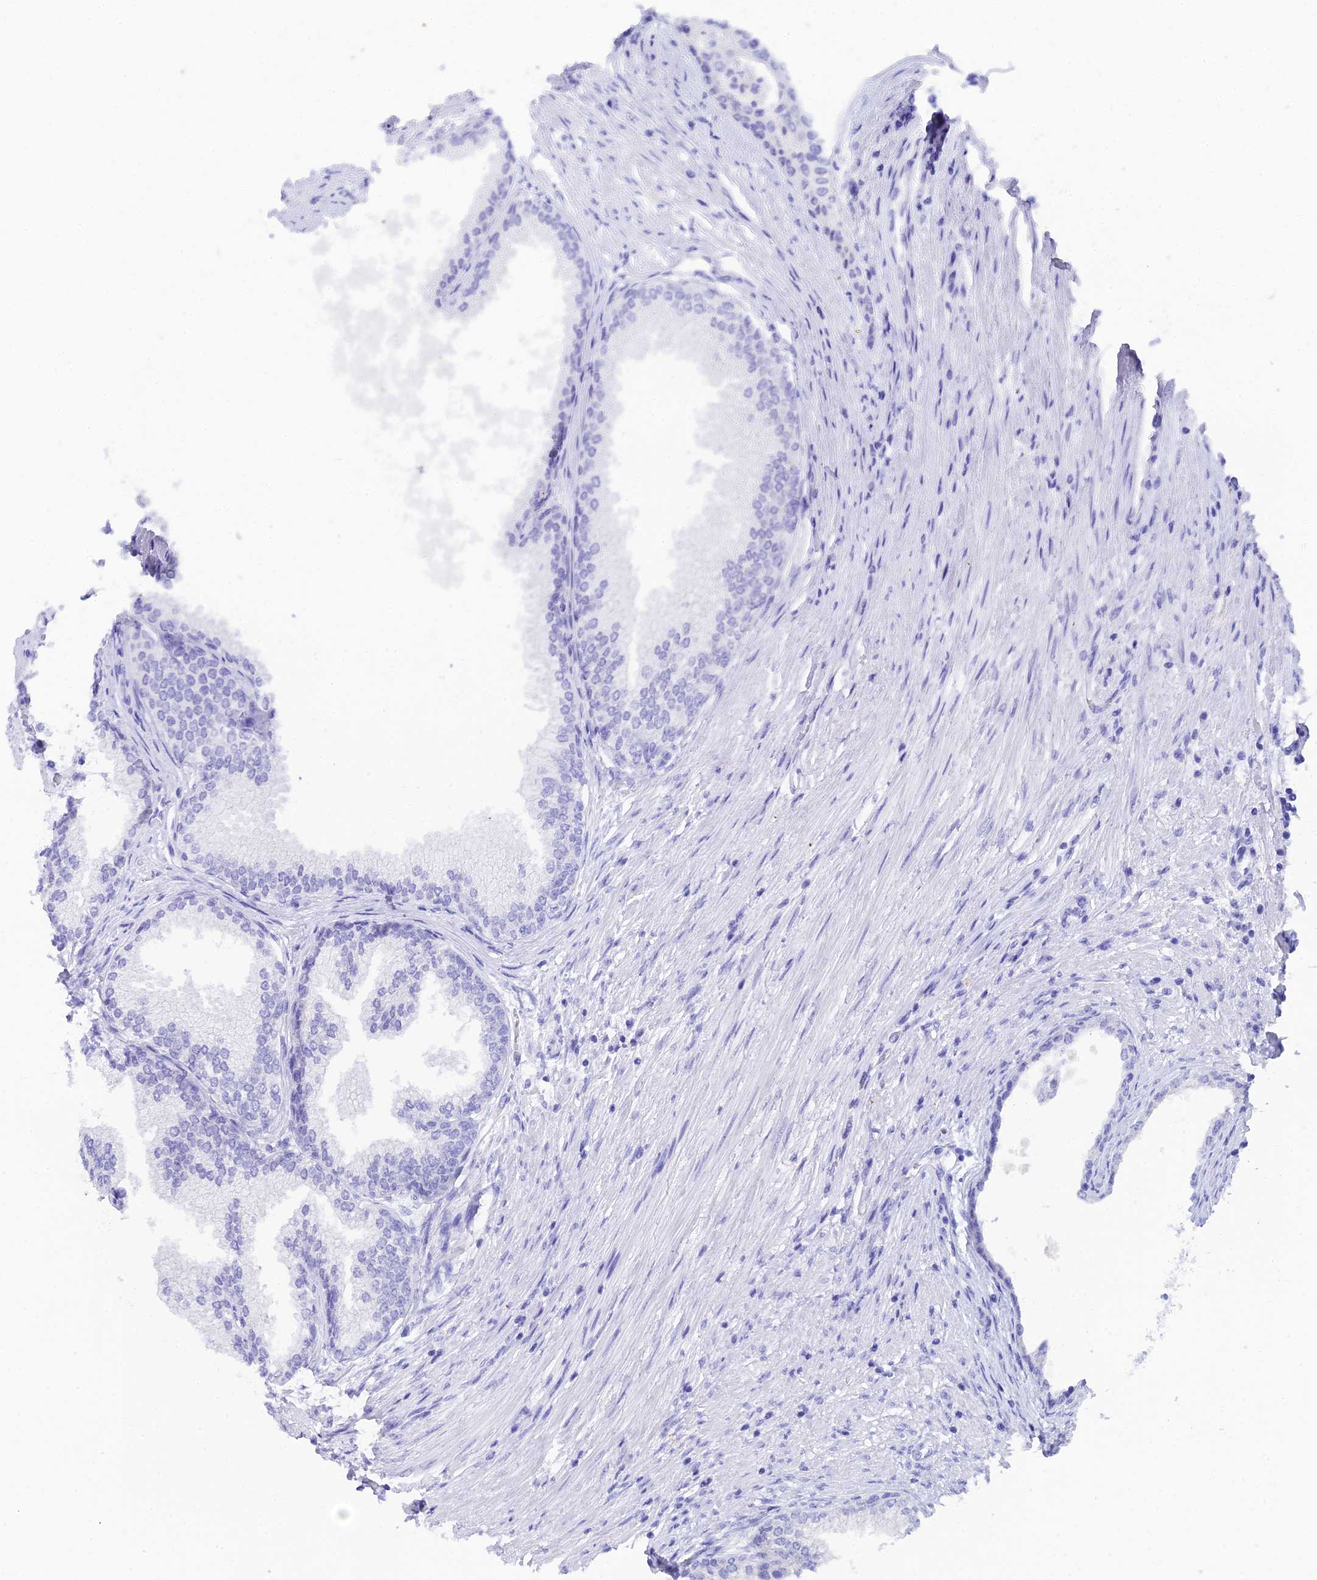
{"staining": {"intensity": "negative", "quantity": "none", "location": "none"}, "tissue": "prostate", "cell_type": "Glandular cells", "image_type": "normal", "snomed": [{"axis": "morphology", "description": "Normal tissue, NOS"}, {"axis": "topography", "description": "Prostate"}], "caption": "This is an IHC photomicrograph of normal prostate. There is no positivity in glandular cells.", "gene": "REG1A", "patient": {"sex": "male", "age": 76}}